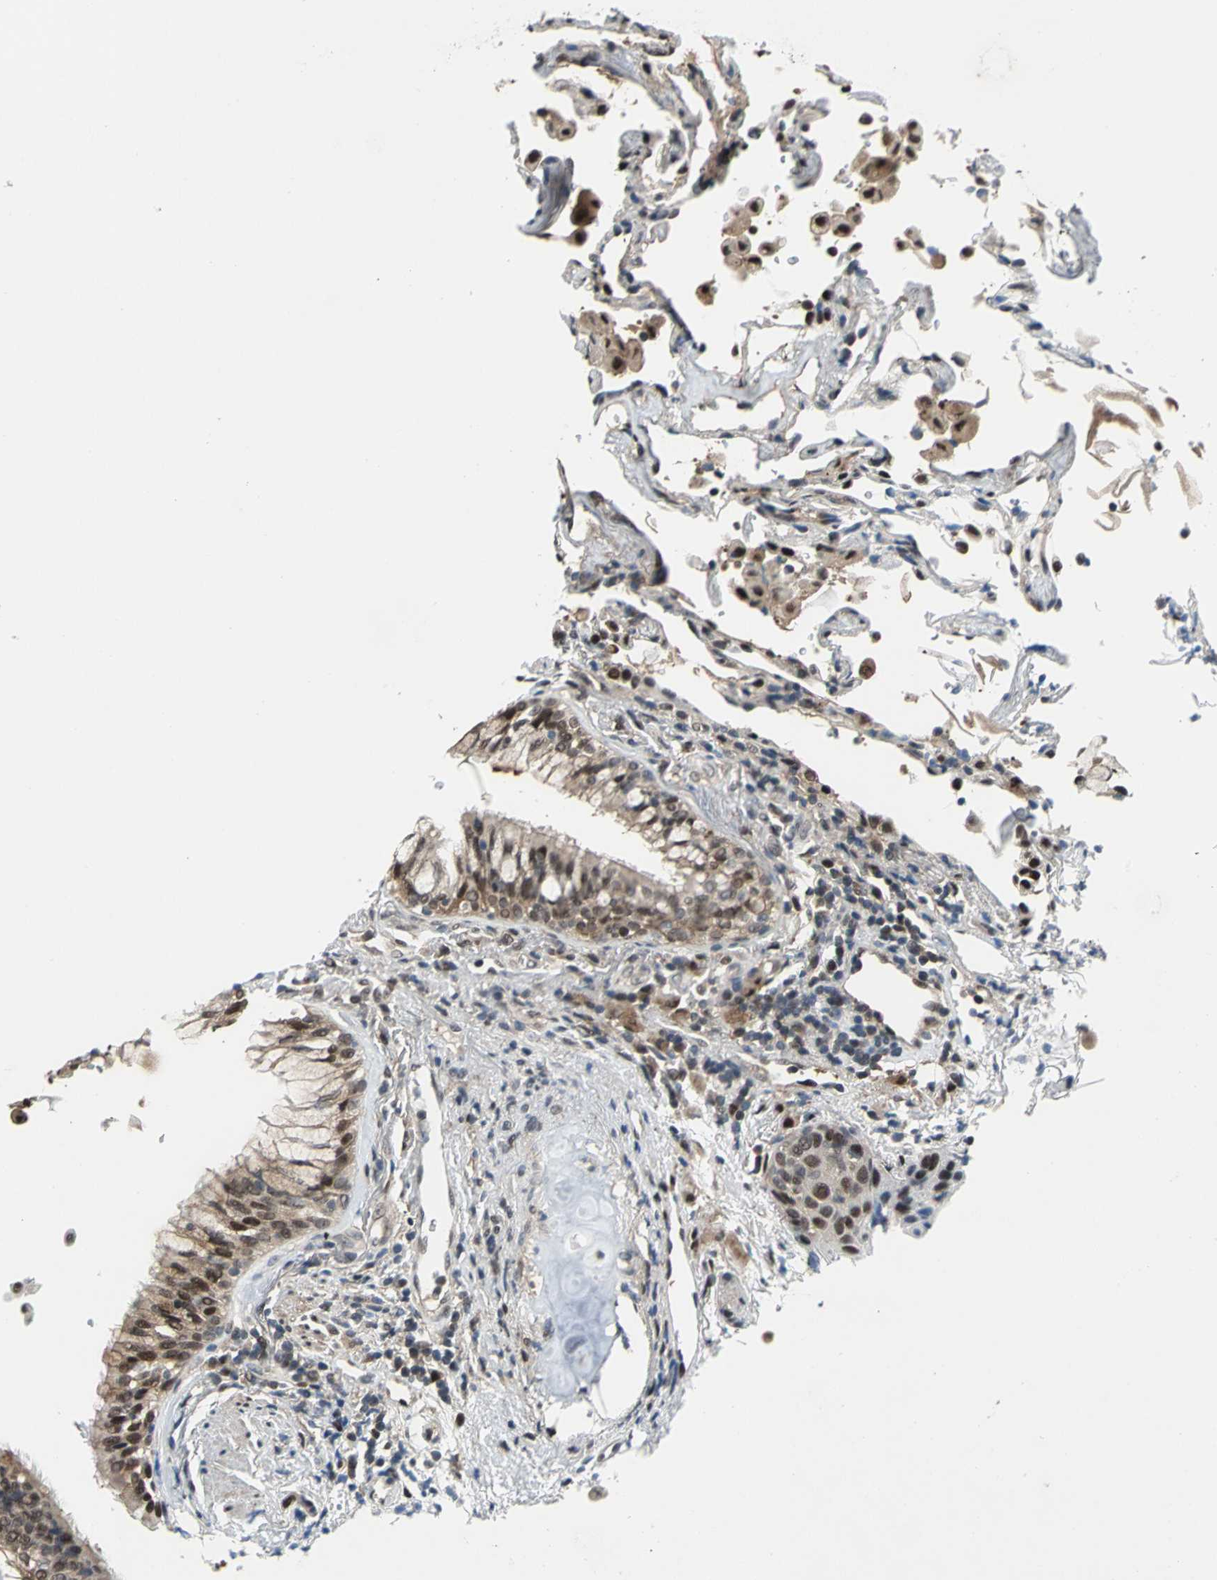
{"staining": {"intensity": "moderate", "quantity": ">75%", "location": "cytoplasmic/membranous,nuclear"}, "tissue": "lung cancer", "cell_type": "Tumor cells", "image_type": "cancer", "snomed": [{"axis": "morphology", "description": "Squamous cell carcinoma, NOS"}, {"axis": "topography", "description": "Lung"}], "caption": "High-power microscopy captured an immunohistochemistry photomicrograph of lung squamous cell carcinoma, revealing moderate cytoplasmic/membranous and nuclear staining in about >75% of tumor cells.", "gene": "COPS5", "patient": {"sex": "female", "age": 67}}